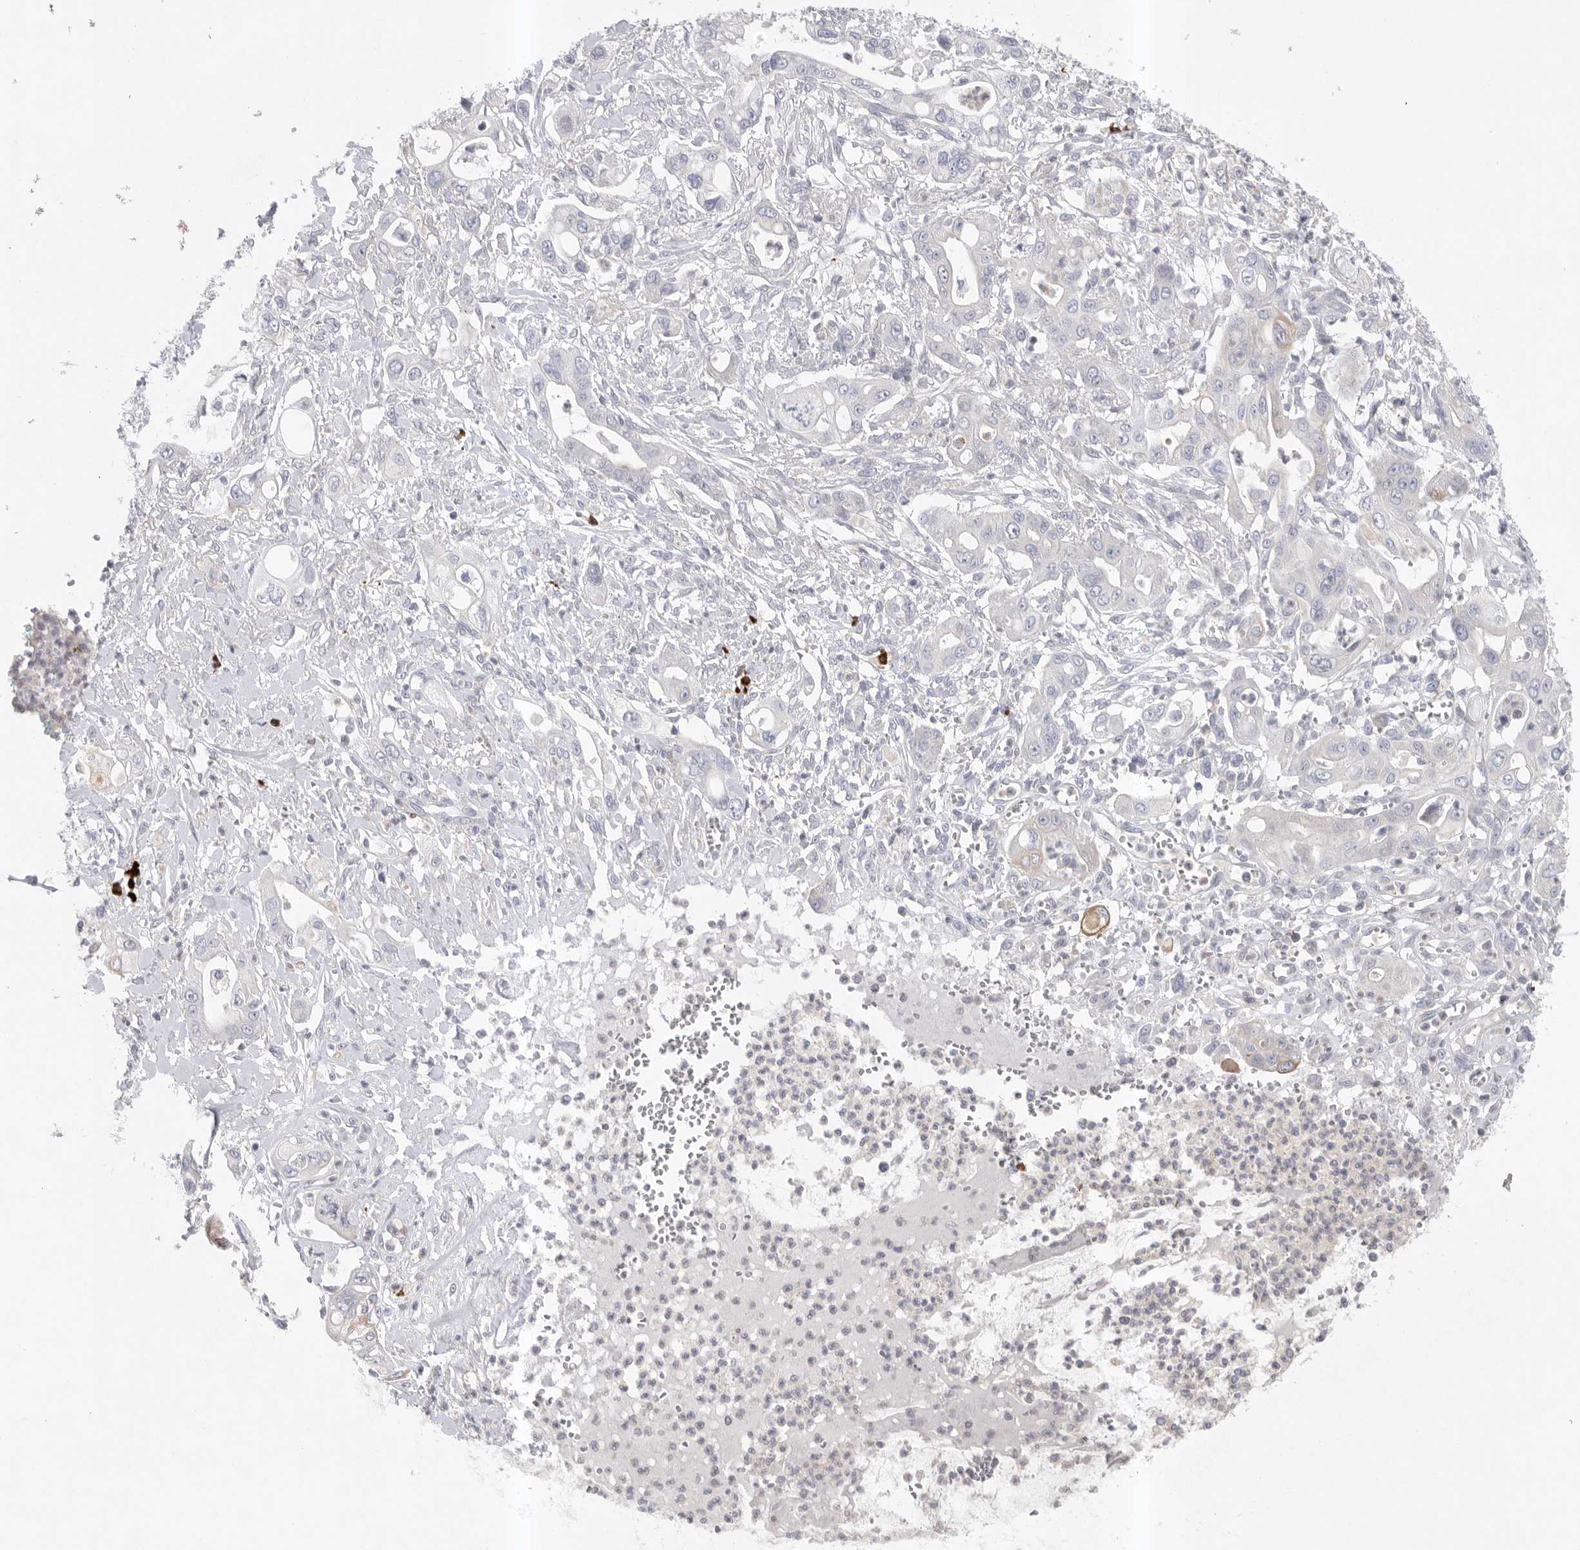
{"staining": {"intensity": "negative", "quantity": "none", "location": "none"}, "tissue": "pancreatic cancer", "cell_type": "Tumor cells", "image_type": "cancer", "snomed": [{"axis": "morphology", "description": "Adenocarcinoma, NOS"}, {"axis": "topography", "description": "Pancreas"}], "caption": "This is an immunohistochemistry (IHC) histopathology image of pancreatic cancer (adenocarcinoma). There is no staining in tumor cells.", "gene": "TMEM69", "patient": {"sex": "male", "age": 68}}